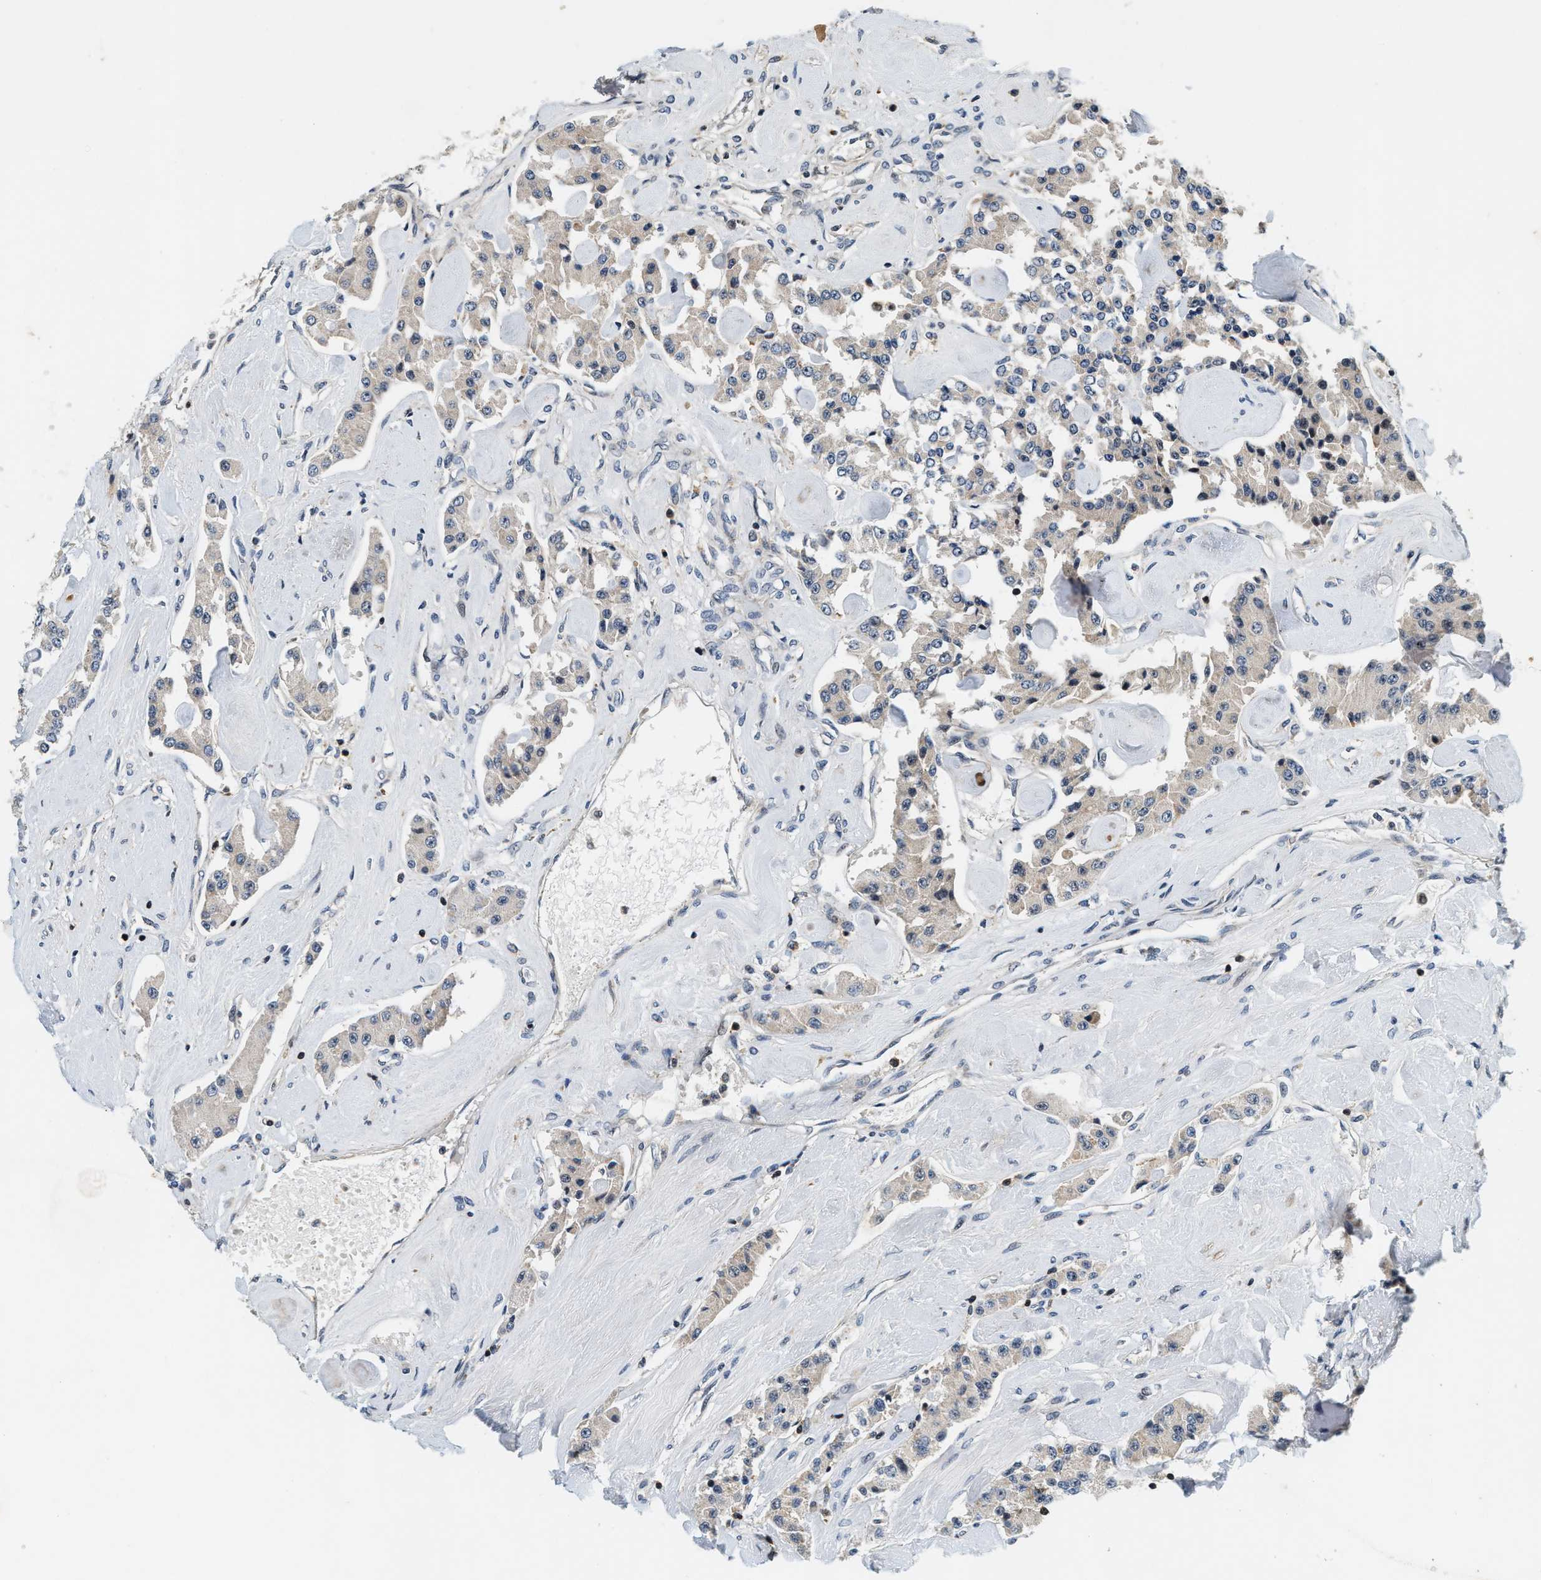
{"staining": {"intensity": "weak", "quantity": "25%-75%", "location": "cytoplasmic/membranous"}, "tissue": "carcinoid", "cell_type": "Tumor cells", "image_type": "cancer", "snomed": [{"axis": "morphology", "description": "Carcinoid, malignant, NOS"}, {"axis": "topography", "description": "Pancreas"}], "caption": "Protein expression by IHC exhibits weak cytoplasmic/membranous positivity in approximately 25%-75% of tumor cells in carcinoid. (DAB IHC, brown staining for protein, blue staining for nuclei).", "gene": "SAMD9", "patient": {"sex": "male", "age": 41}}